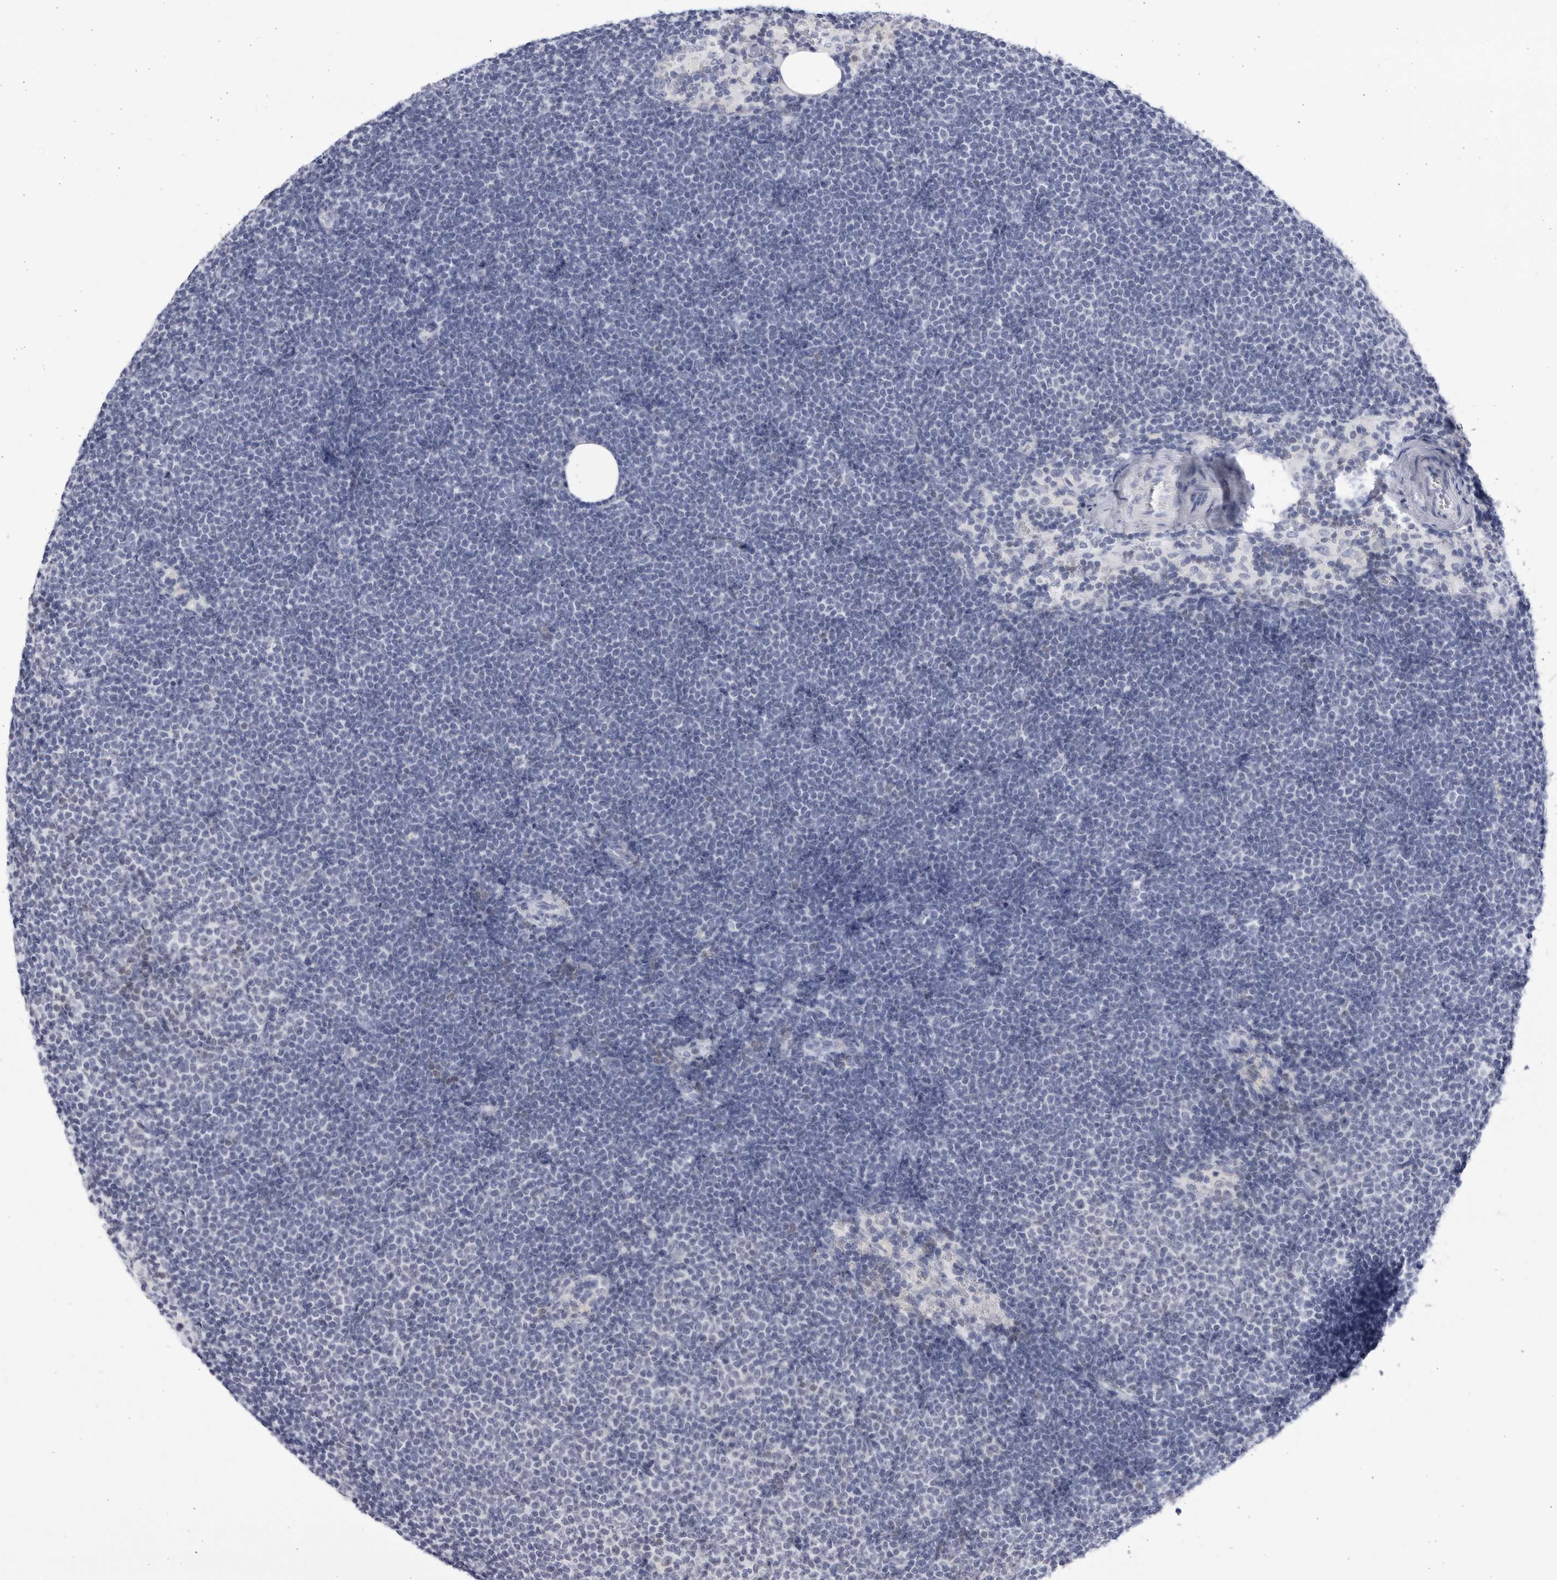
{"staining": {"intensity": "negative", "quantity": "none", "location": "none"}, "tissue": "lymphoma", "cell_type": "Tumor cells", "image_type": "cancer", "snomed": [{"axis": "morphology", "description": "Malignant lymphoma, non-Hodgkin's type, Low grade"}, {"axis": "topography", "description": "Lymph node"}], "caption": "IHC image of neoplastic tissue: human low-grade malignant lymphoma, non-Hodgkin's type stained with DAB demonstrates no significant protein expression in tumor cells.", "gene": "CCDC181", "patient": {"sex": "female", "age": 53}}